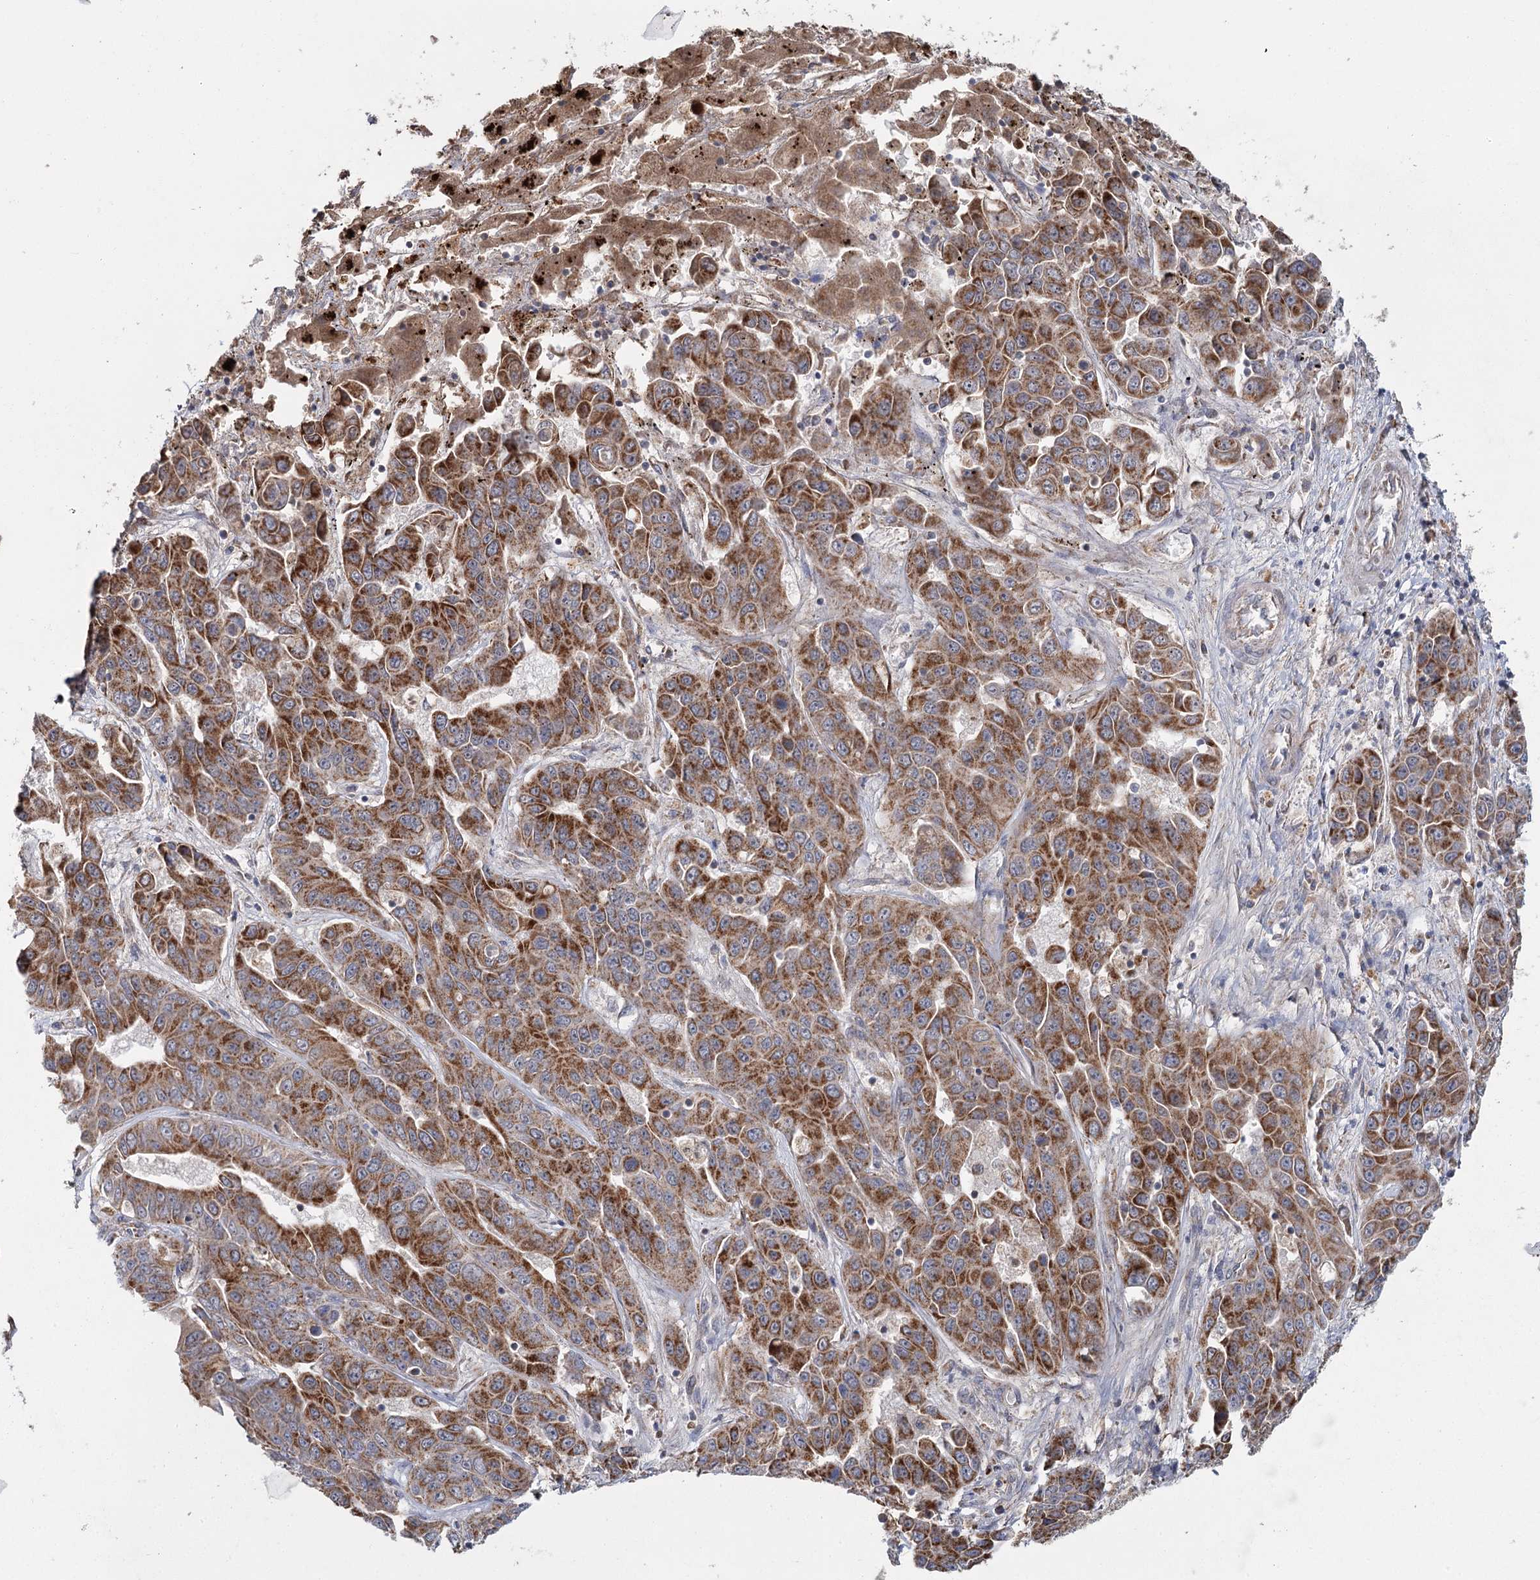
{"staining": {"intensity": "strong", "quantity": ">75%", "location": "cytoplasmic/membranous"}, "tissue": "liver cancer", "cell_type": "Tumor cells", "image_type": "cancer", "snomed": [{"axis": "morphology", "description": "Cholangiocarcinoma"}, {"axis": "topography", "description": "Liver"}], "caption": "Tumor cells reveal strong cytoplasmic/membranous staining in about >75% of cells in cholangiocarcinoma (liver).", "gene": "MRPL44", "patient": {"sex": "female", "age": 52}}